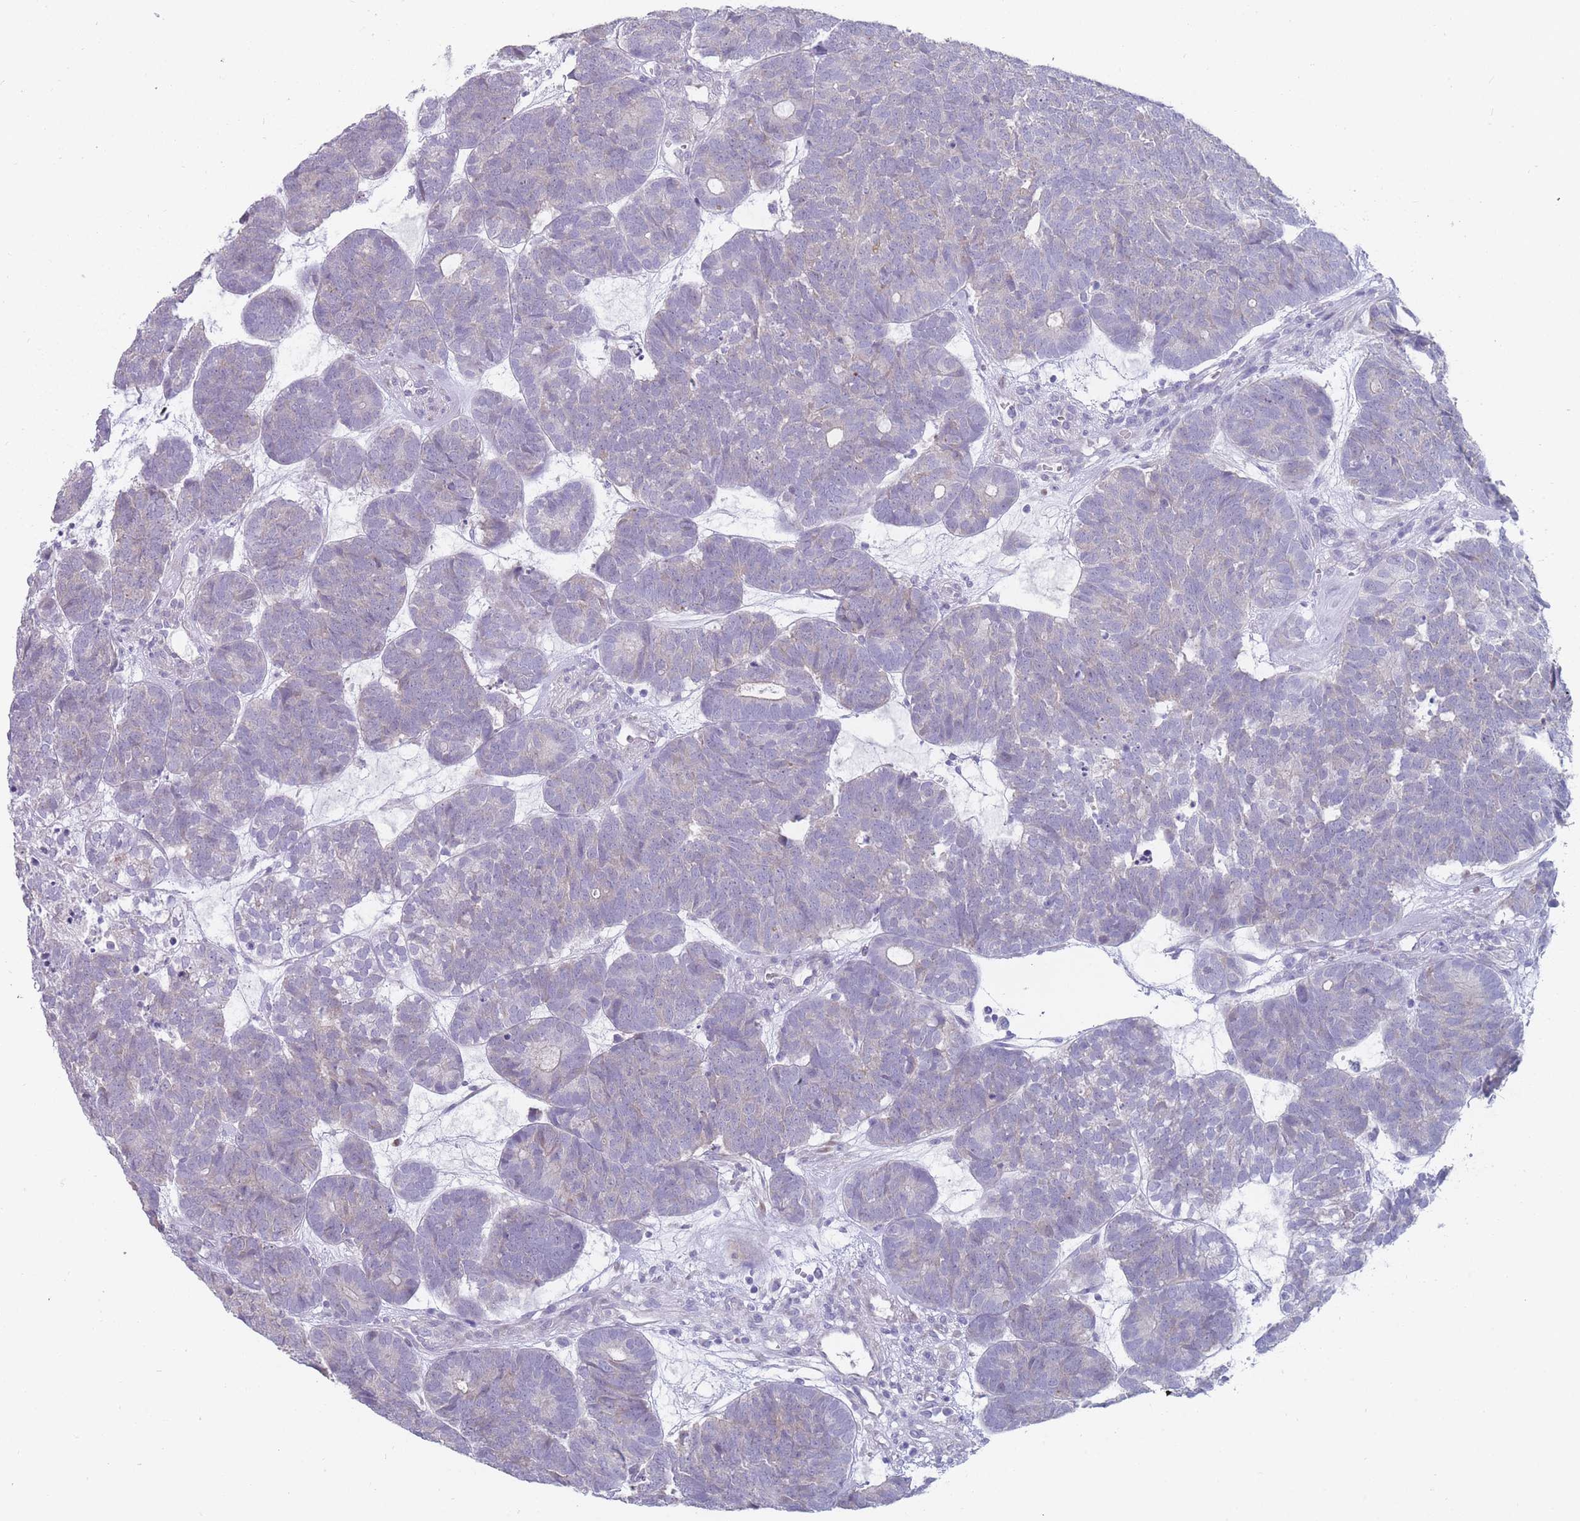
{"staining": {"intensity": "negative", "quantity": "none", "location": "none"}, "tissue": "head and neck cancer", "cell_type": "Tumor cells", "image_type": "cancer", "snomed": [{"axis": "morphology", "description": "Adenocarcinoma, NOS"}, {"axis": "topography", "description": "Head-Neck"}], "caption": "This photomicrograph is of head and neck cancer stained with immunohistochemistry (IHC) to label a protein in brown with the nuclei are counter-stained blue. There is no staining in tumor cells.", "gene": "PIGU", "patient": {"sex": "female", "age": 81}}